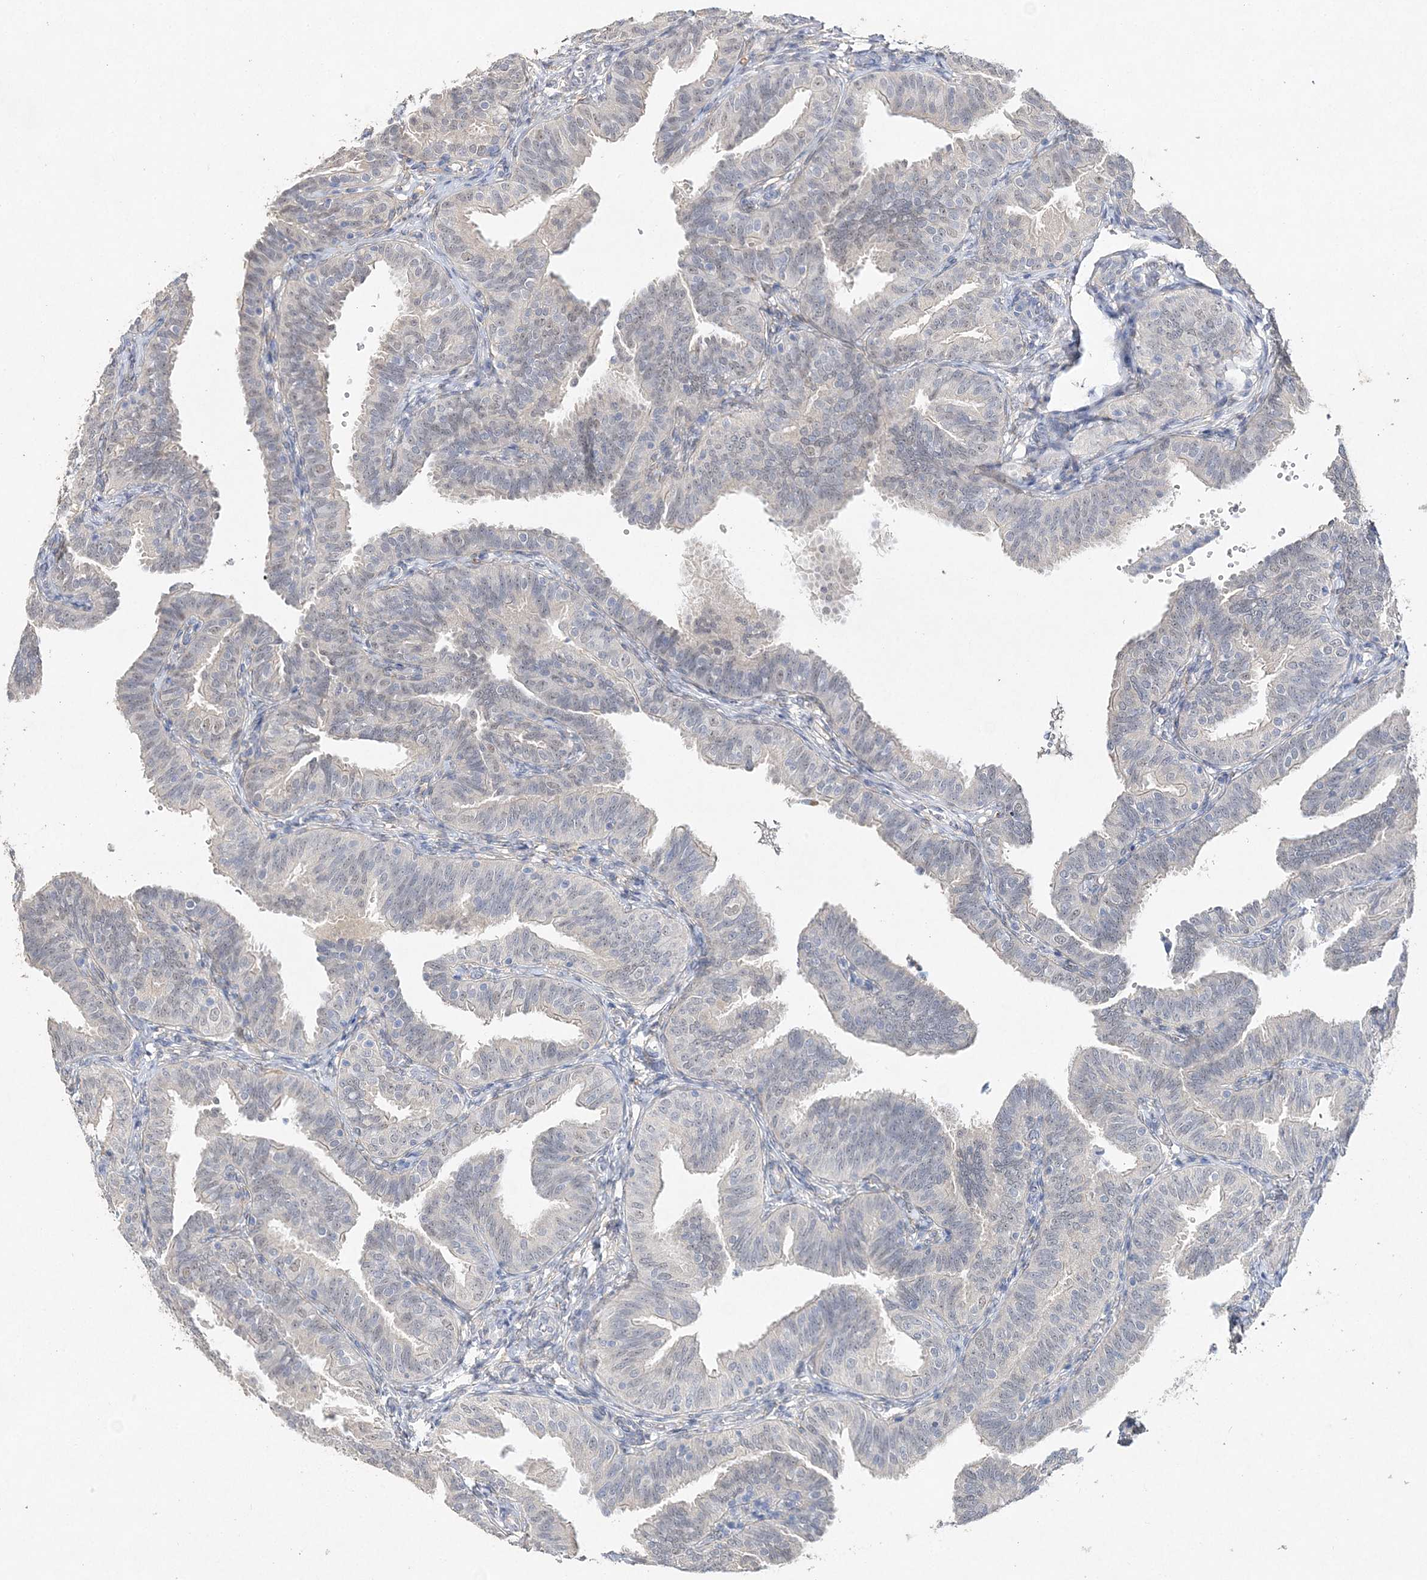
{"staining": {"intensity": "negative", "quantity": "none", "location": "none"}, "tissue": "fallopian tube", "cell_type": "Glandular cells", "image_type": "normal", "snomed": [{"axis": "morphology", "description": "Normal tissue, NOS"}, {"axis": "topography", "description": "Fallopian tube"}], "caption": "A high-resolution micrograph shows immunohistochemistry staining of benign fallopian tube, which demonstrates no significant expression in glandular cells.", "gene": "MAT2B", "patient": {"sex": "female", "age": 35}}